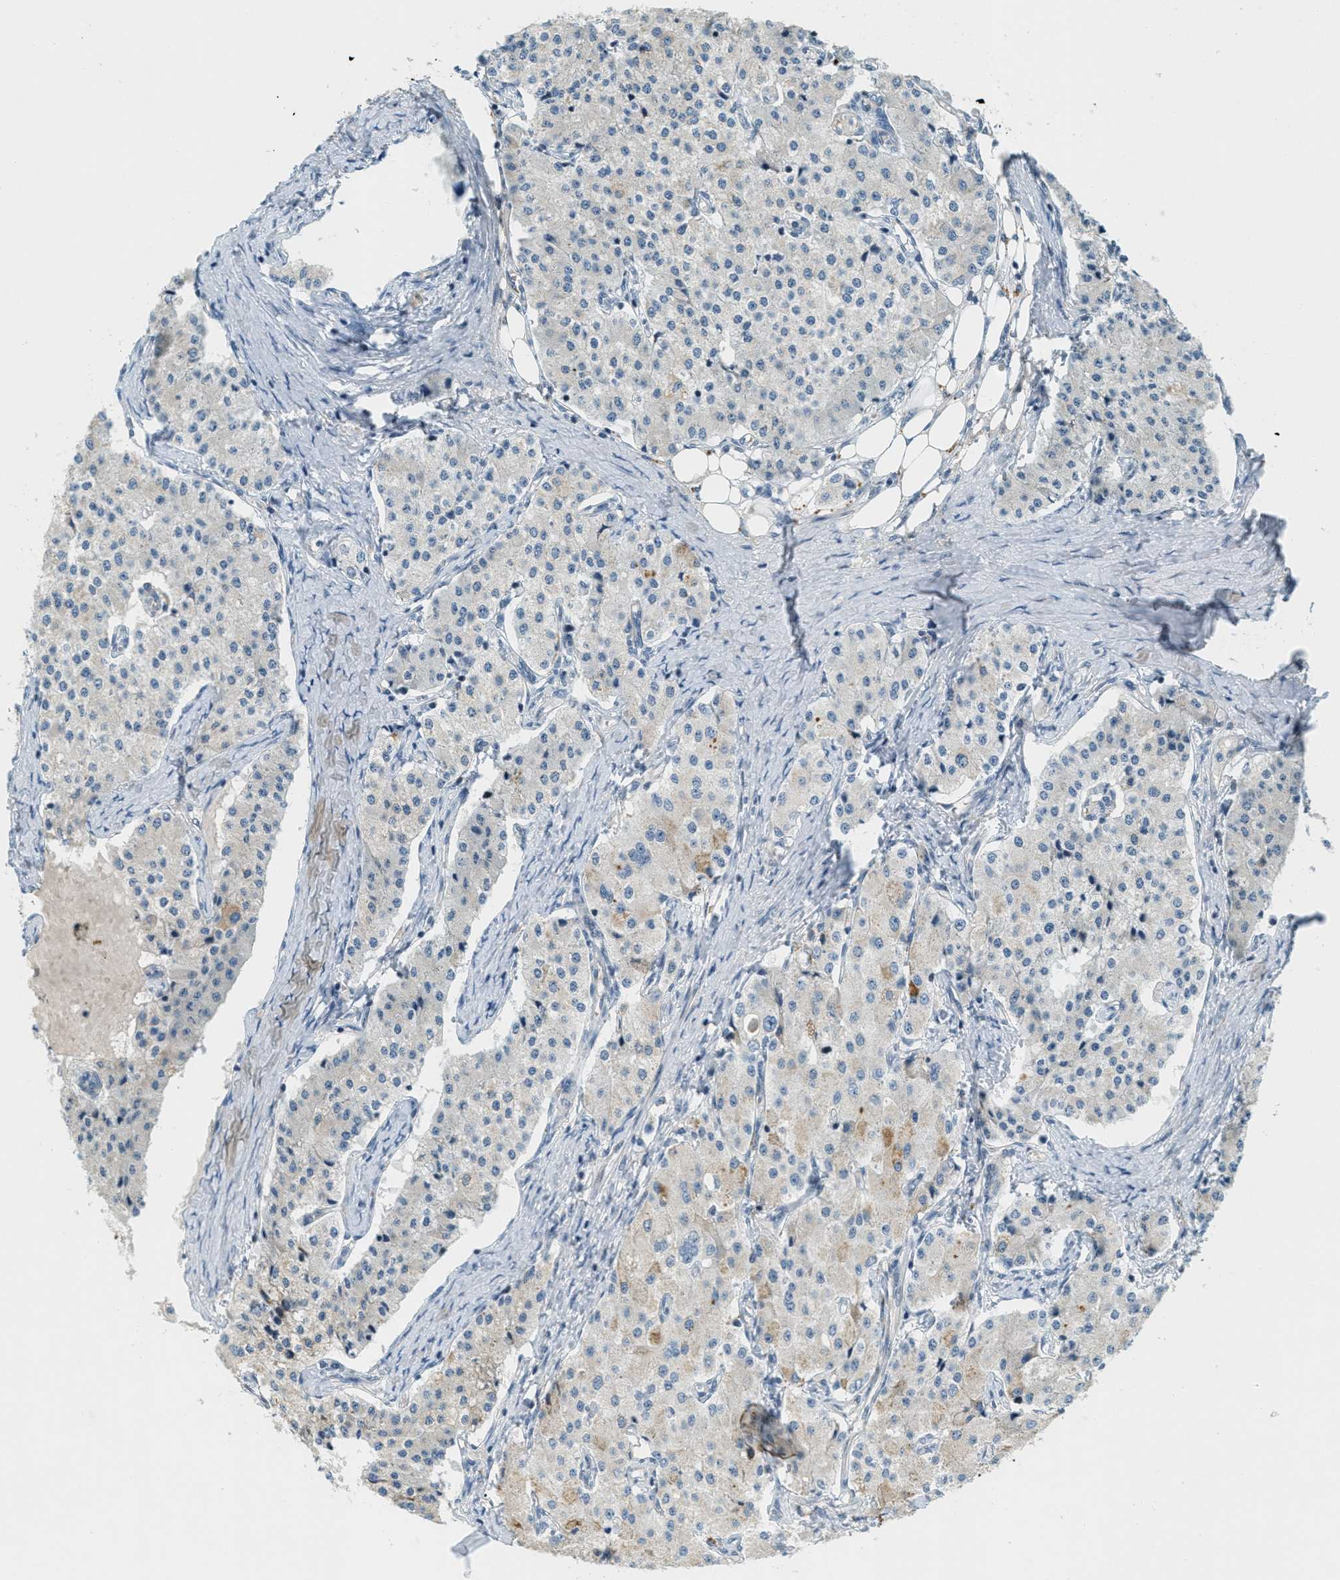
{"staining": {"intensity": "weak", "quantity": "<25%", "location": "cytoplasmic/membranous"}, "tissue": "carcinoid", "cell_type": "Tumor cells", "image_type": "cancer", "snomed": [{"axis": "morphology", "description": "Carcinoid, malignant, NOS"}, {"axis": "topography", "description": "Colon"}], "caption": "Histopathology image shows no significant protein staining in tumor cells of carcinoid (malignant).", "gene": "DDX47", "patient": {"sex": "female", "age": 52}}